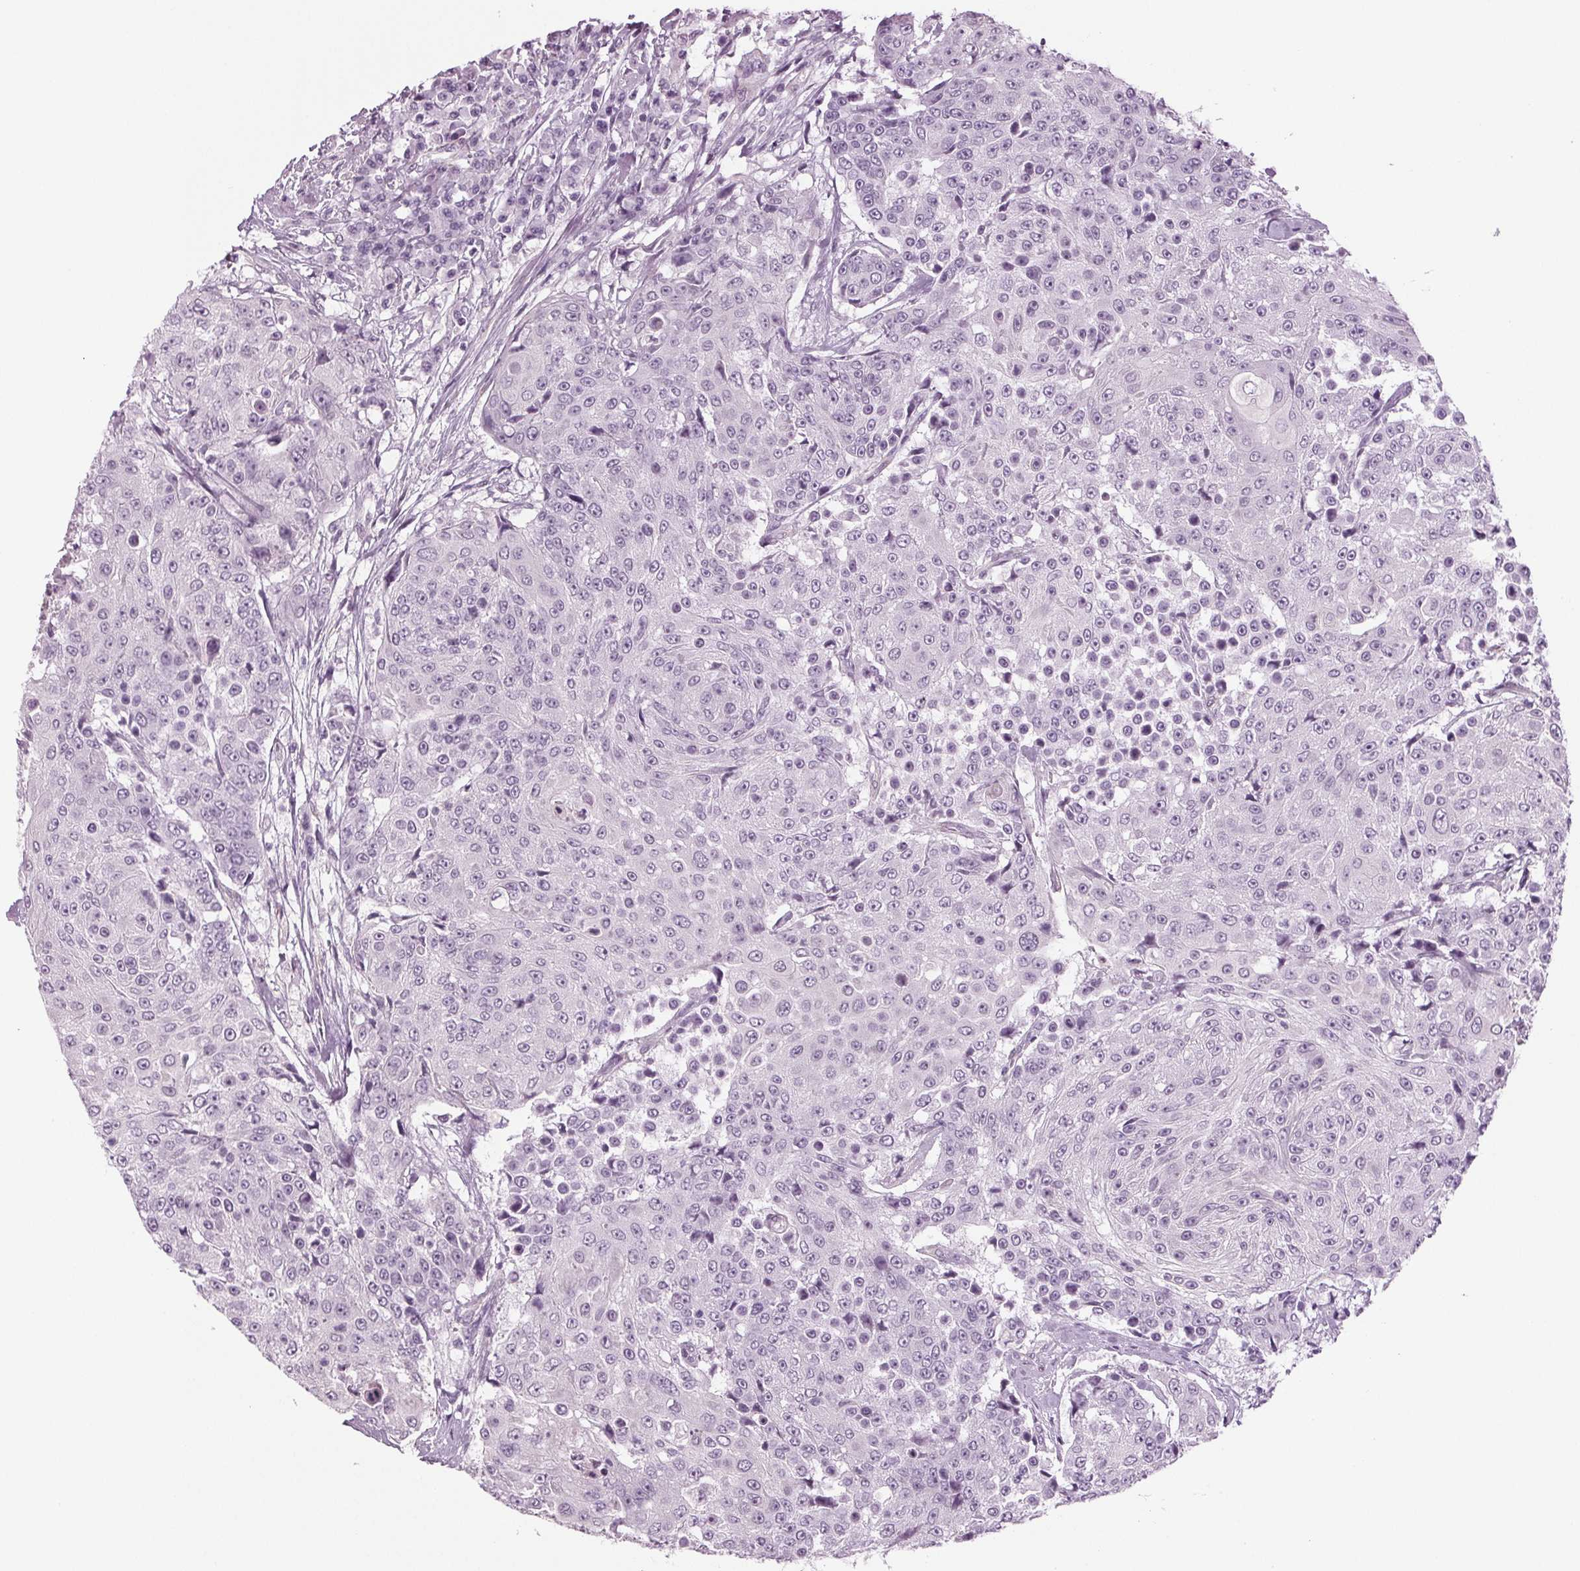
{"staining": {"intensity": "negative", "quantity": "none", "location": "none"}, "tissue": "urothelial cancer", "cell_type": "Tumor cells", "image_type": "cancer", "snomed": [{"axis": "morphology", "description": "Urothelial carcinoma, High grade"}, {"axis": "topography", "description": "Urinary bladder"}], "caption": "Tumor cells are negative for brown protein staining in urothelial carcinoma (high-grade).", "gene": "BHLHE22", "patient": {"sex": "female", "age": 63}}